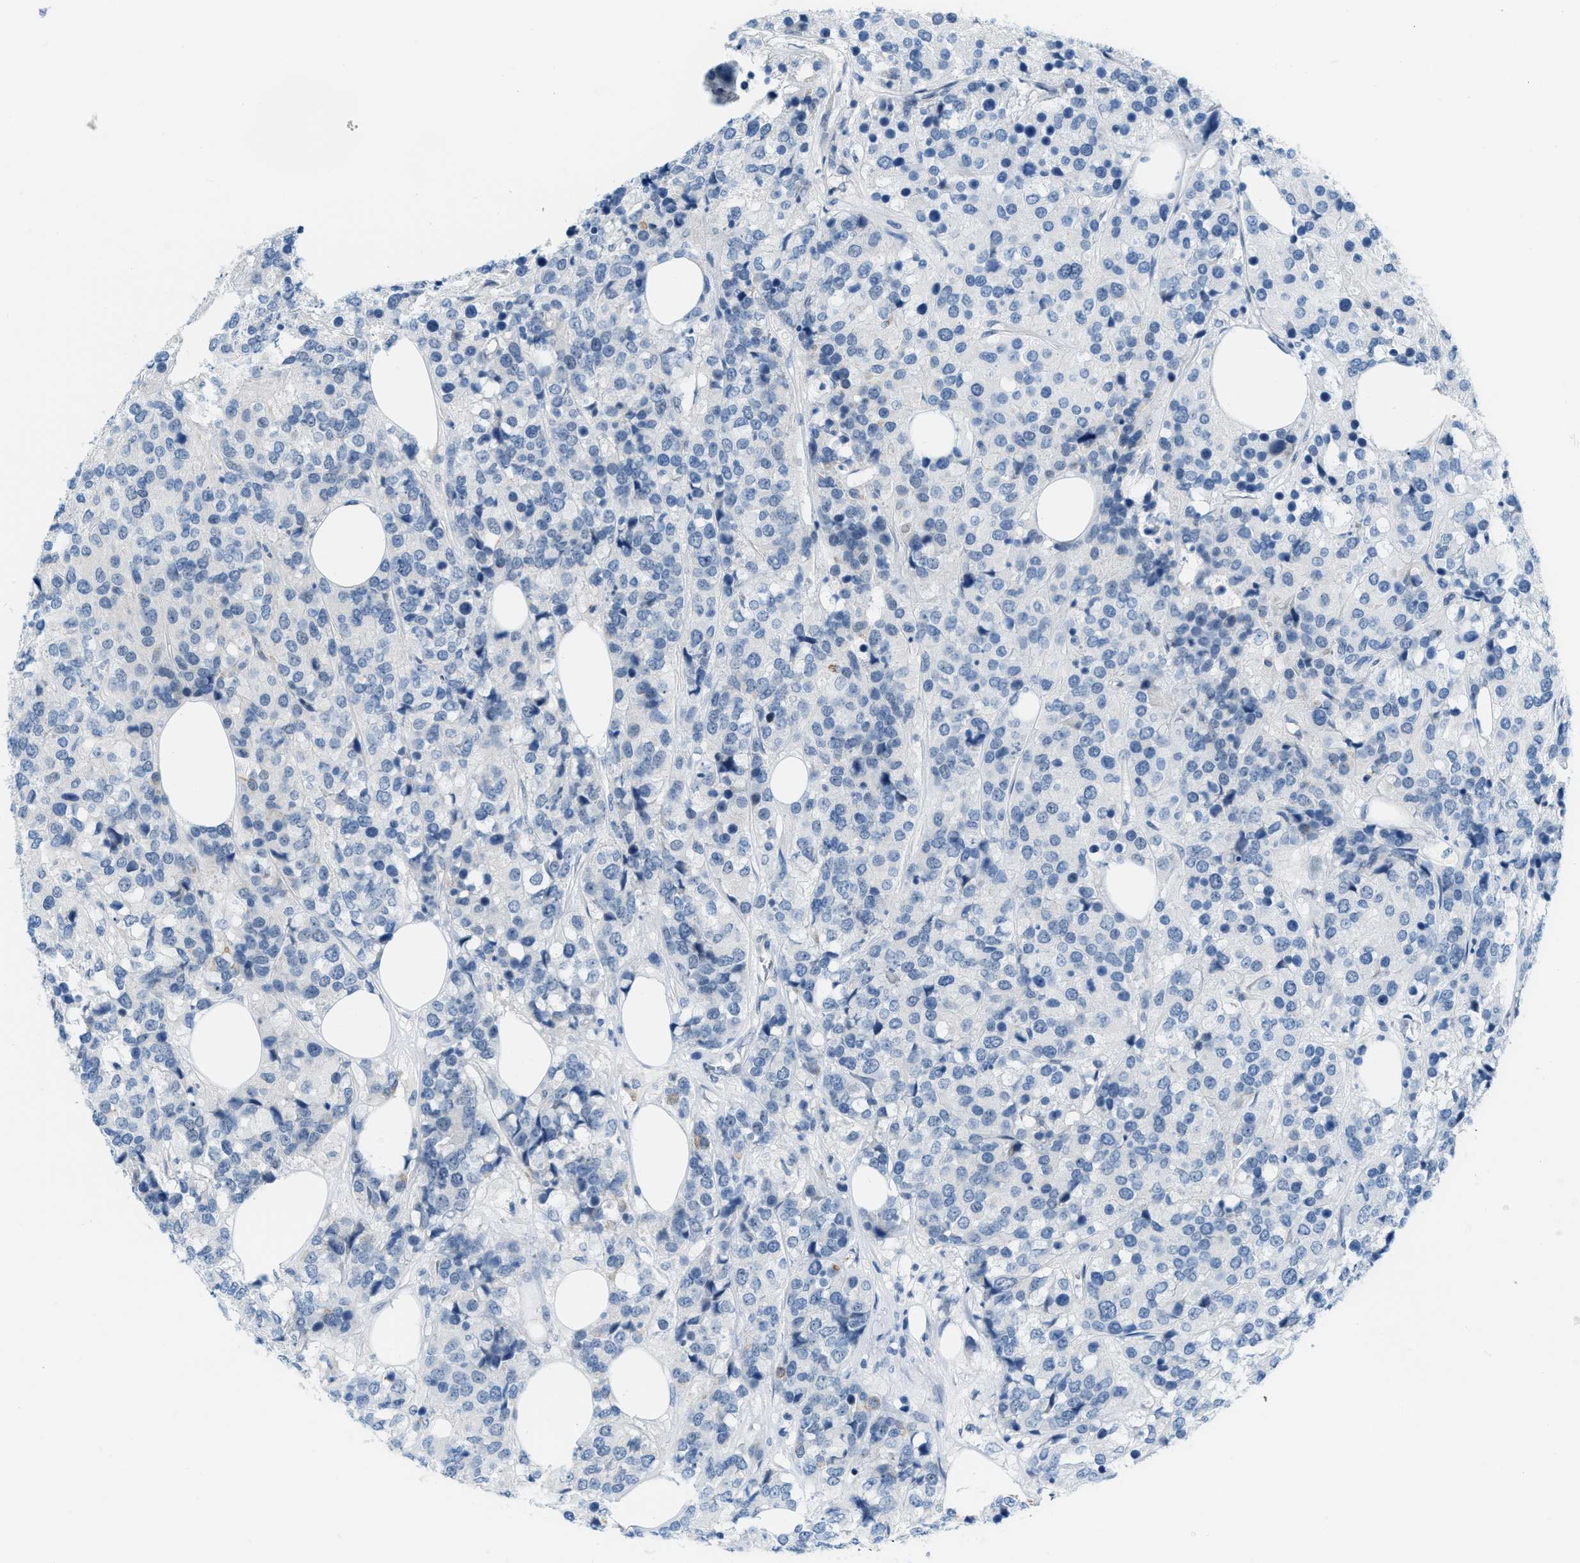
{"staining": {"intensity": "negative", "quantity": "none", "location": "none"}, "tissue": "breast cancer", "cell_type": "Tumor cells", "image_type": "cancer", "snomed": [{"axis": "morphology", "description": "Lobular carcinoma"}, {"axis": "topography", "description": "Breast"}], "caption": "The photomicrograph shows no significant positivity in tumor cells of breast lobular carcinoma.", "gene": "PHRF1", "patient": {"sex": "female", "age": 59}}